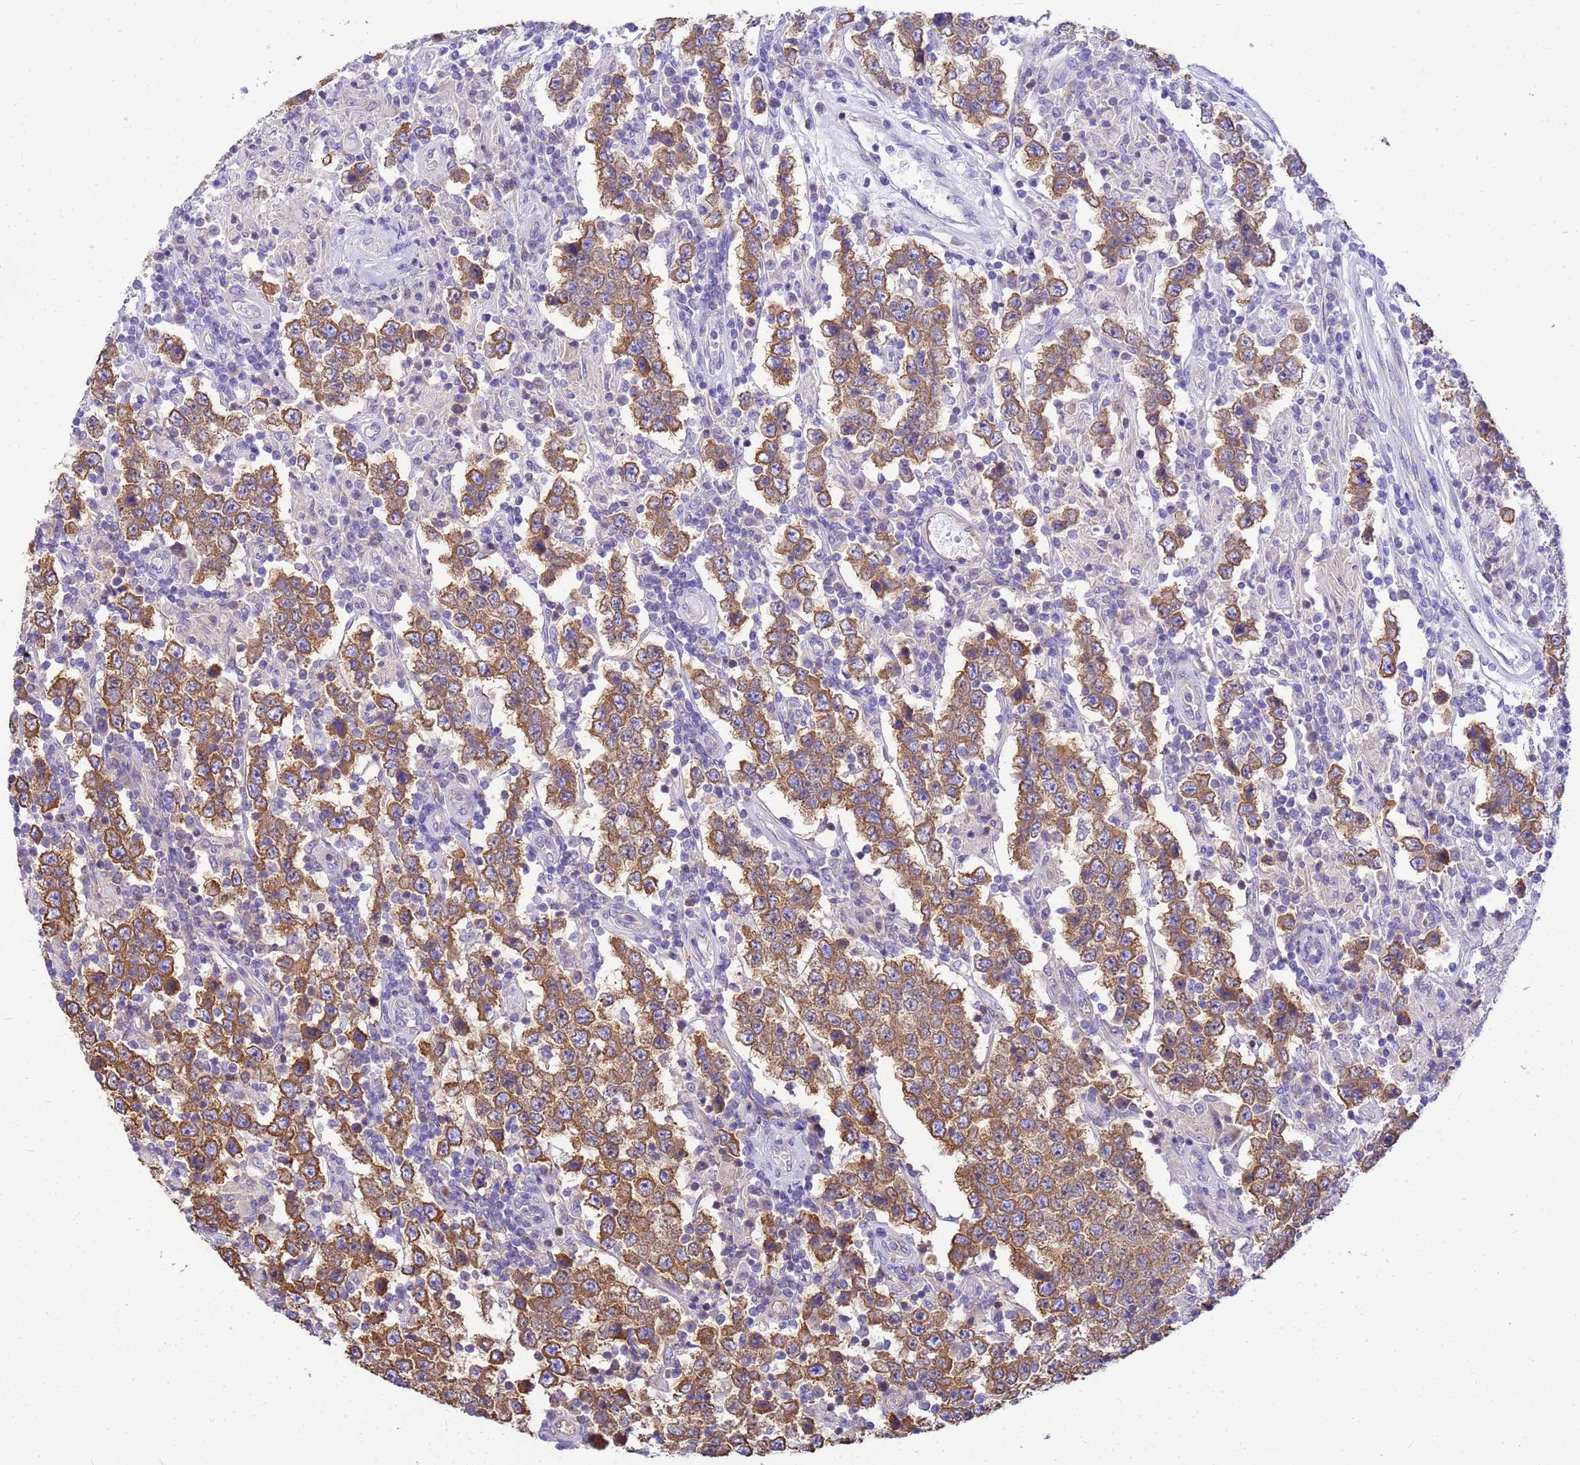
{"staining": {"intensity": "moderate", "quantity": ">75%", "location": "cytoplasmic/membranous"}, "tissue": "testis cancer", "cell_type": "Tumor cells", "image_type": "cancer", "snomed": [{"axis": "morphology", "description": "Normal tissue, NOS"}, {"axis": "morphology", "description": "Urothelial carcinoma, High grade"}, {"axis": "morphology", "description": "Seminoma, NOS"}, {"axis": "morphology", "description": "Carcinoma, Embryonal, NOS"}, {"axis": "topography", "description": "Urinary bladder"}, {"axis": "topography", "description": "Testis"}], "caption": "Testis cancer stained with immunohistochemistry (IHC) displays moderate cytoplasmic/membranous staining in approximately >75% of tumor cells. The staining is performed using DAB brown chromogen to label protein expression. The nuclei are counter-stained blue using hematoxylin.", "gene": "TUBB1", "patient": {"sex": "male", "age": 41}}